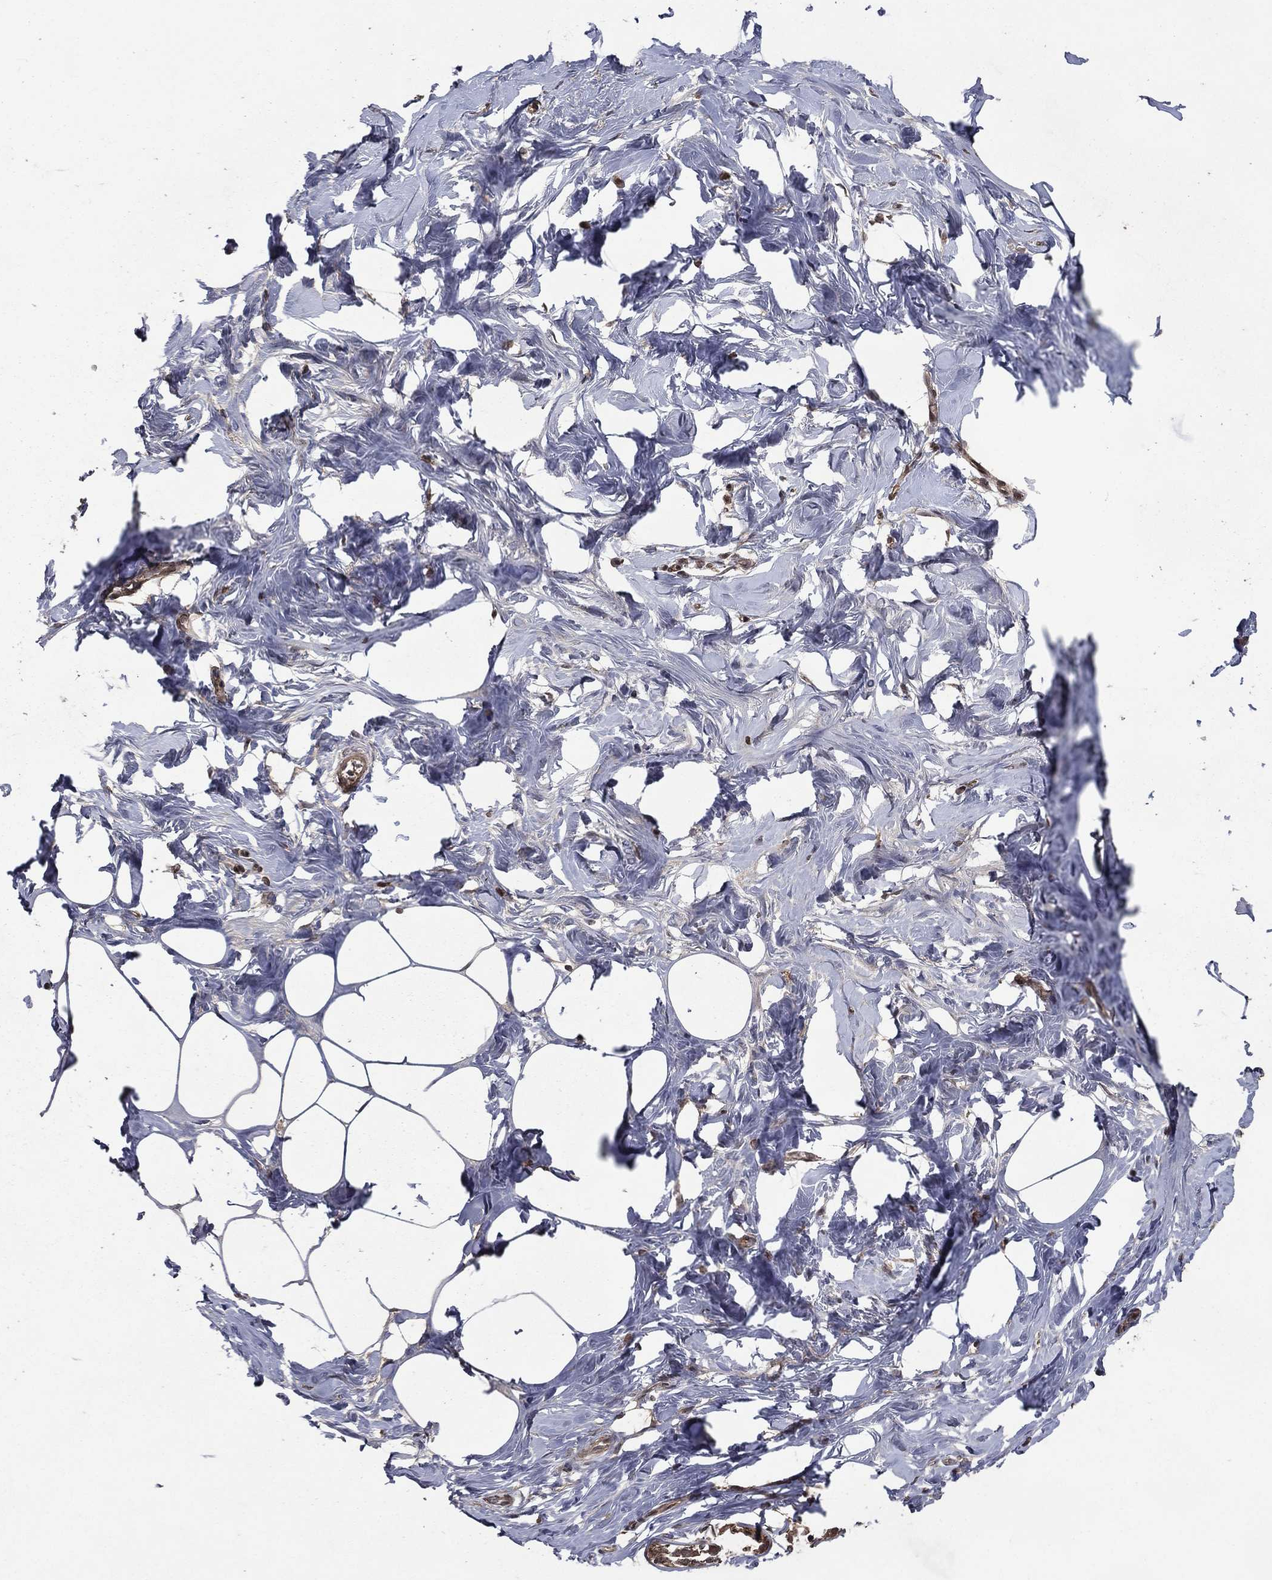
{"staining": {"intensity": "negative", "quantity": "none", "location": "none"}, "tissue": "breast", "cell_type": "Adipocytes", "image_type": "normal", "snomed": [{"axis": "morphology", "description": "Normal tissue, NOS"}, {"axis": "morphology", "description": "Lobular carcinoma, in situ"}, {"axis": "topography", "description": "Breast"}], "caption": "IHC photomicrograph of benign human breast stained for a protein (brown), which demonstrates no expression in adipocytes. (DAB IHC visualized using brightfield microscopy, high magnification).", "gene": "FGD1", "patient": {"sex": "female", "age": 35}}